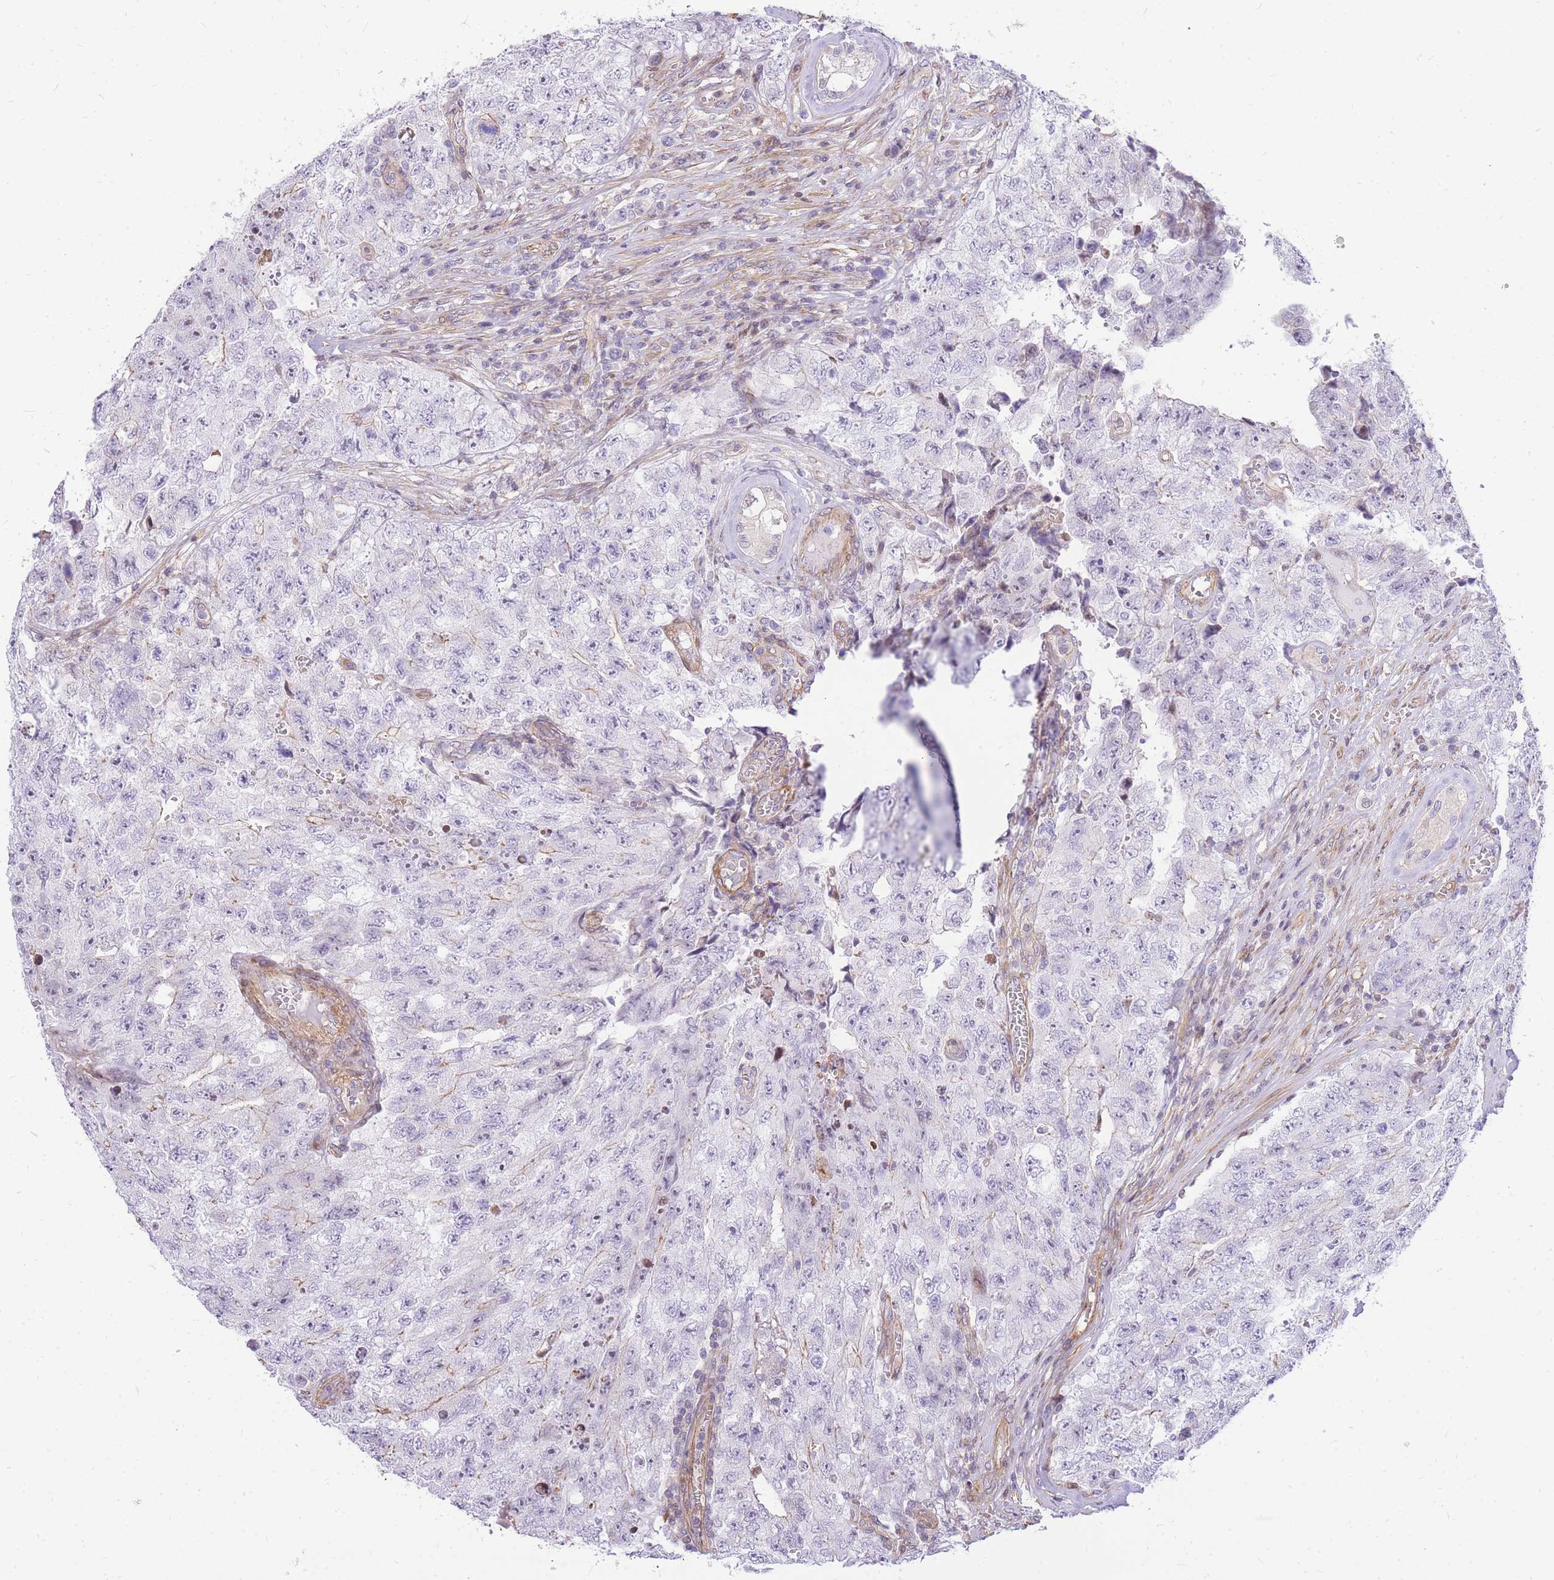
{"staining": {"intensity": "negative", "quantity": "none", "location": "none"}, "tissue": "testis cancer", "cell_type": "Tumor cells", "image_type": "cancer", "snomed": [{"axis": "morphology", "description": "Carcinoma, Embryonal, NOS"}, {"axis": "topography", "description": "Testis"}], "caption": "The IHC histopathology image has no significant expression in tumor cells of testis cancer tissue.", "gene": "S100PBP", "patient": {"sex": "male", "age": 17}}